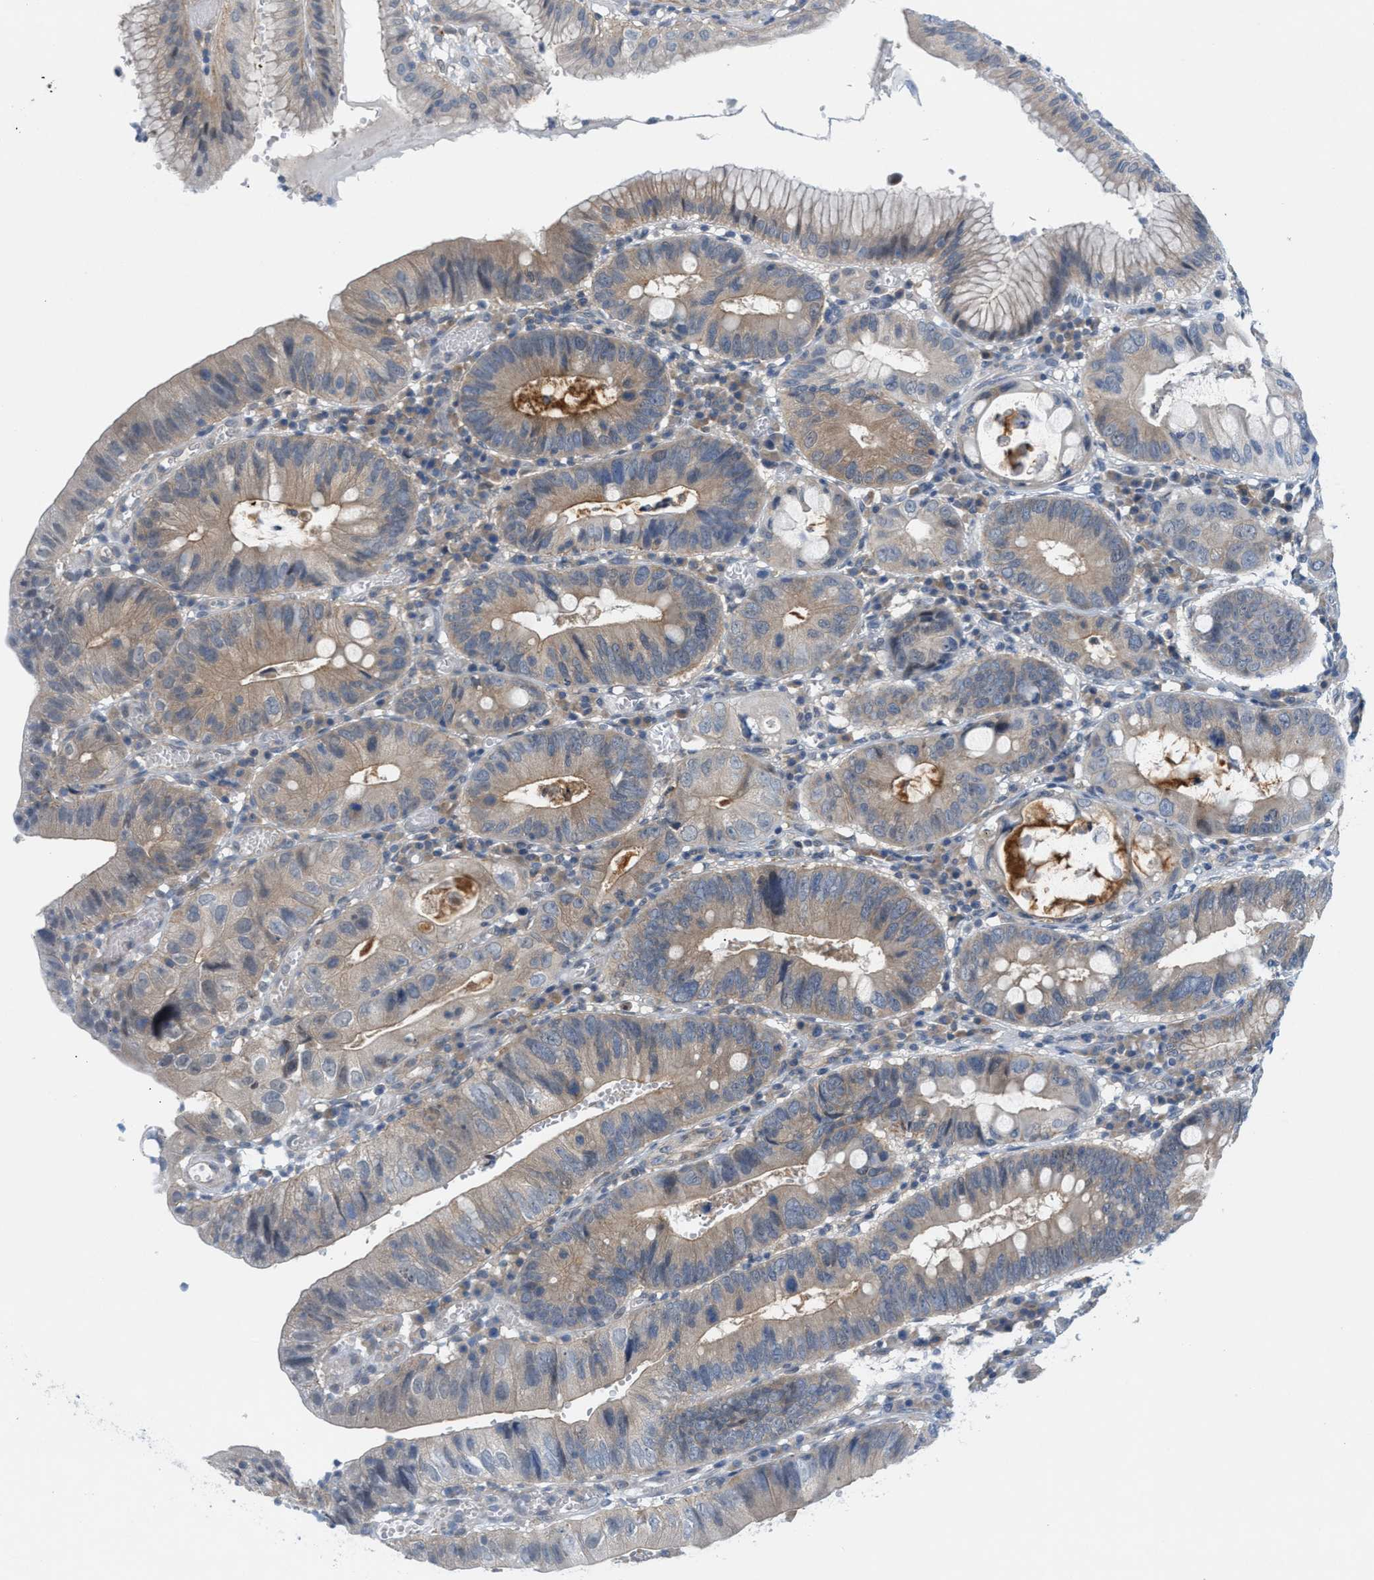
{"staining": {"intensity": "weak", "quantity": "25%-75%", "location": "cytoplasmic/membranous"}, "tissue": "stomach cancer", "cell_type": "Tumor cells", "image_type": "cancer", "snomed": [{"axis": "morphology", "description": "Adenocarcinoma, NOS"}, {"axis": "topography", "description": "Stomach"}], "caption": "Tumor cells demonstrate low levels of weak cytoplasmic/membranous expression in about 25%-75% of cells in stomach adenocarcinoma. The staining is performed using DAB (3,3'-diaminobenzidine) brown chromogen to label protein expression. The nuclei are counter-stained blue using hematoxylin.", "gene": "WIPI2", "patient": {"sex": "male", "age": 59}}